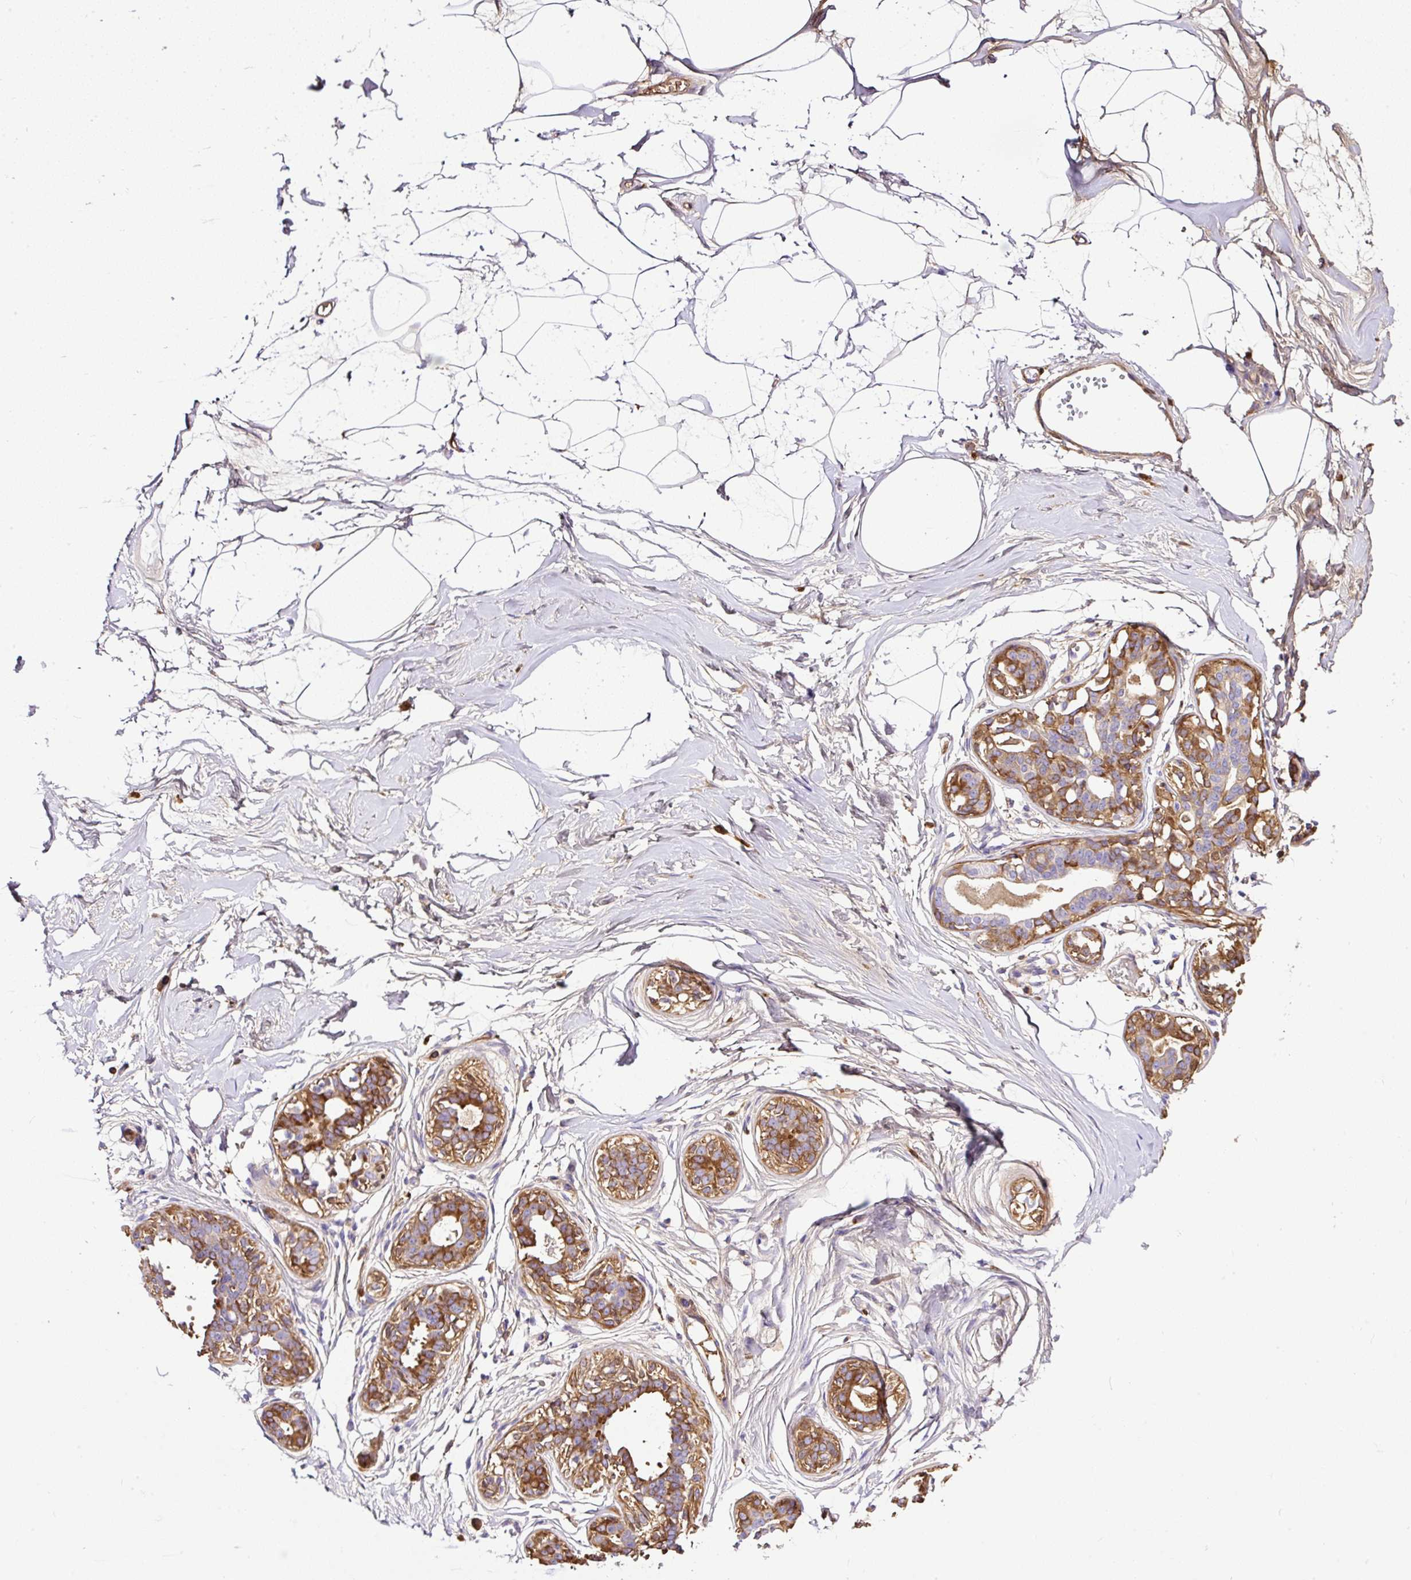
{"staining": {"intensity": "negative", "quantity": "none", "location": "none"}, "tissue": "breast", "cell_type": "Adipocytes", "image_type": "normal", "snomed": [{"axis": "morphology", "description": "Normal tissue, NOS"}, {"axis": "topography", "description": "Breast"}], "caption": "Immunohistochemistry photomicrograph of normal breast stained for a protein (brown), which displays no staining in adipocytes. The staining is performed using DAB (3,3'-diaminobenzidine) brown chromogen with nuclei counter-stained in using hematoxylin.", "gene": "CLEC3B", "patient": {"sex": "female", "age": 45}}